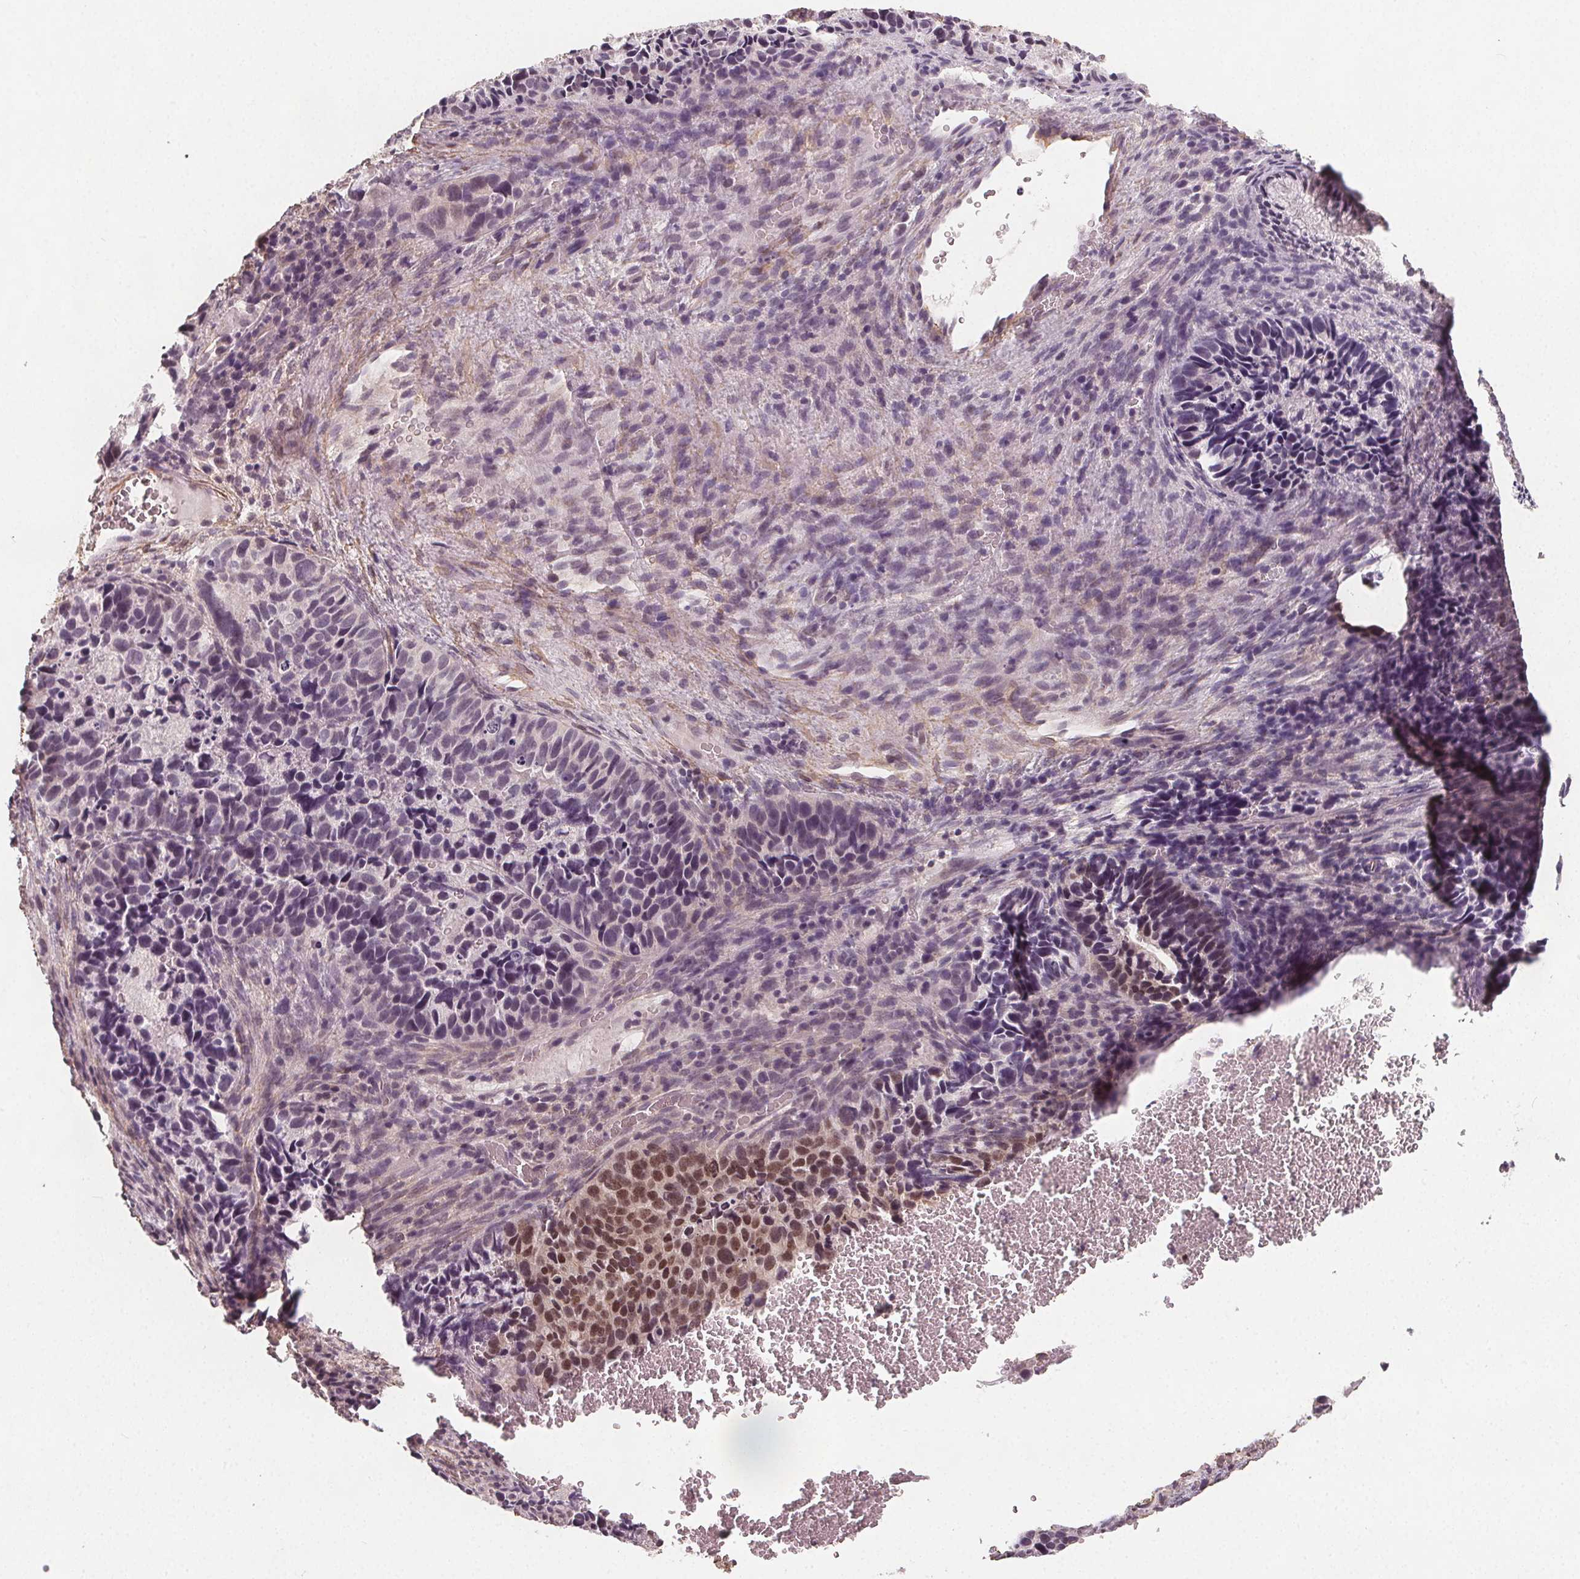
{"staining": {"intensity": "moderate", "quantity": "25%-75%", "location": "nuclear"}, "tissue": "cervical cancer", "cell_type": "Tumor cells", "image_type": "cancer", "snomed": [{"axis": "morphology", "description": "Squamous cell carcinoma, NOS"}, {"axis": "topography", "description": "Cervix"}], "caption": "Cervical cancer stained with a protein marker exhibits moderate staining in tumor cells.", "gene": "PKP1", "patient": {"sex": "female", "age": 38}}